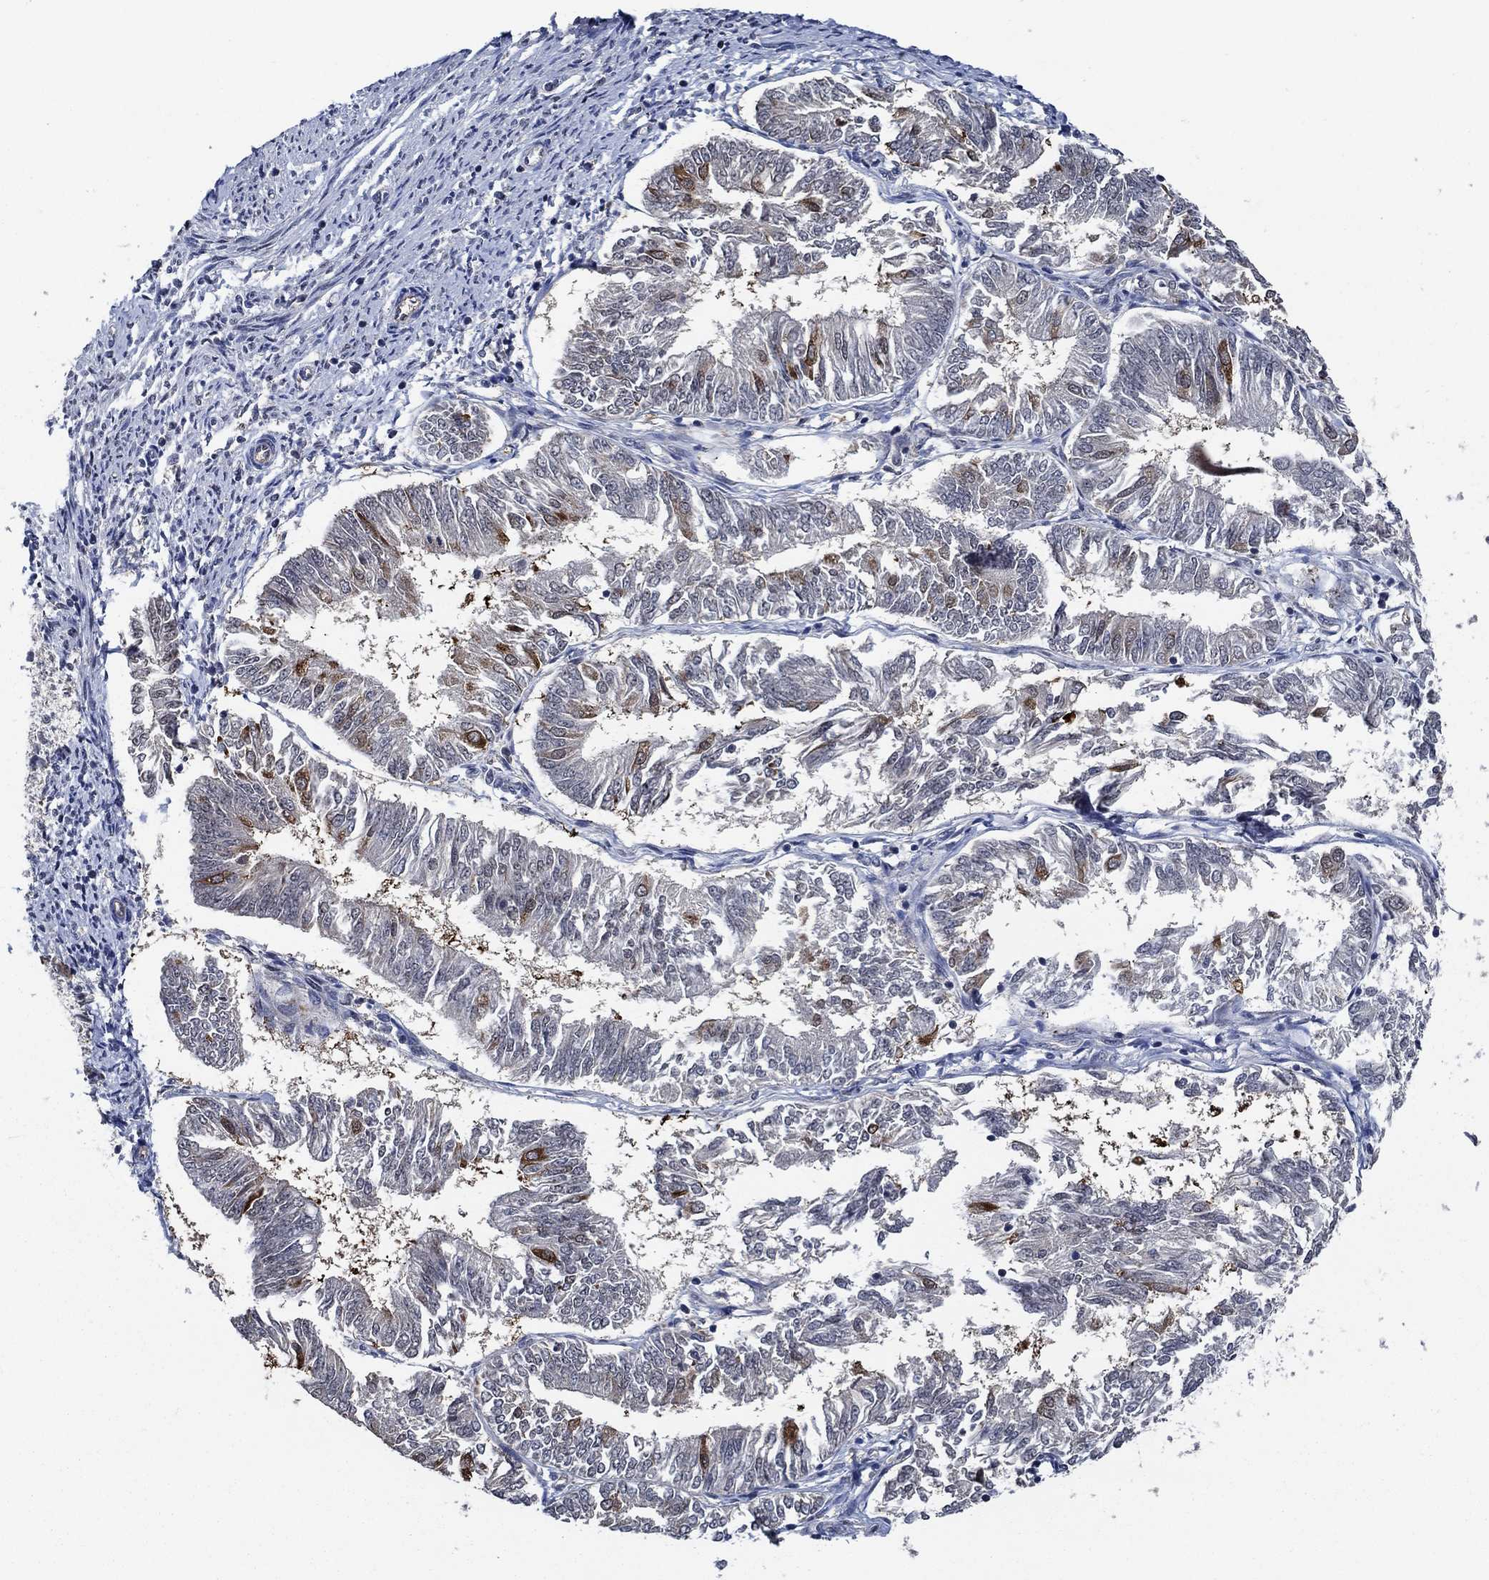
{"staining": {"intensity": "strong", "quantity": "<25%", "location": "cytoplasmic/membranous"}, "tissue": "endometrial cancer", "cell_type": "Tumor cells", "image_type": "cancer", "snomed": [{"axis": "morphology", "description": "Adenocarcinoma, NOS"}, {"axis": "topography", "description": "Endometrium"}], "caption": "Protein staining displays strong cytoplasmic/membranous positivity in about <25% of tumor cells in endometrial adenocarcinoma.", "gene": "DACT1", "patient": {"sex": "female", "age": 58}}